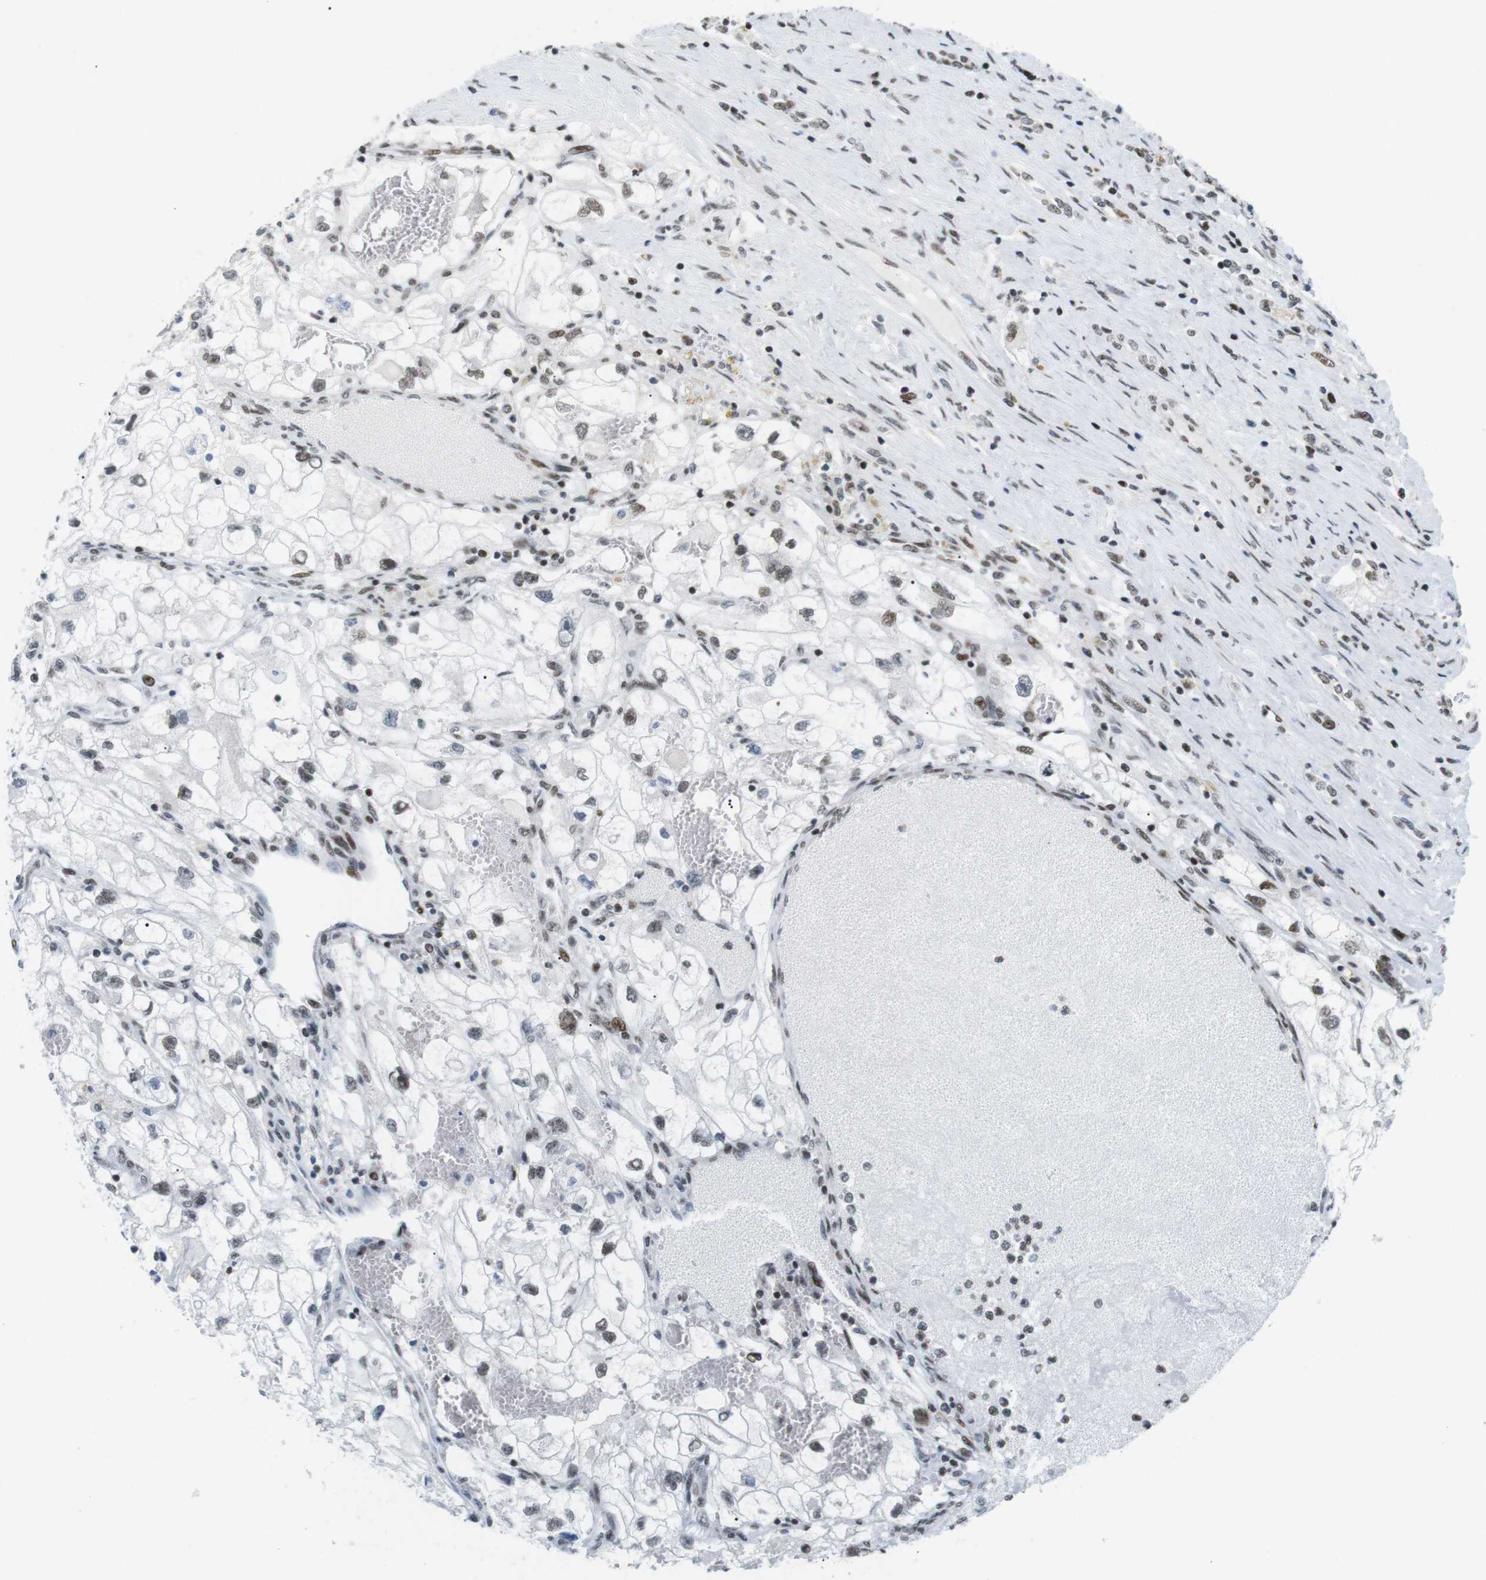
{"staining": {"intensity": "moderate", "quantity": "25%-75%", "location": "nuclear"}, "tissue": "renal cancer", "cell_type": "Tumor cells", "image_type": "cancer", "snomed": [{"axis": "morphology", "description": "Adenocarcinoma, NOS"}, {"axis": "topography", "description": "Kidney"}], "caption": "This is an image of immunohistochemistry (IHC) staining of renal cancer, which shows moderate positivity in the nuclear of tumor cells.", "gene": "CDC27", "patient": {"sex": "female", "age": 70}}